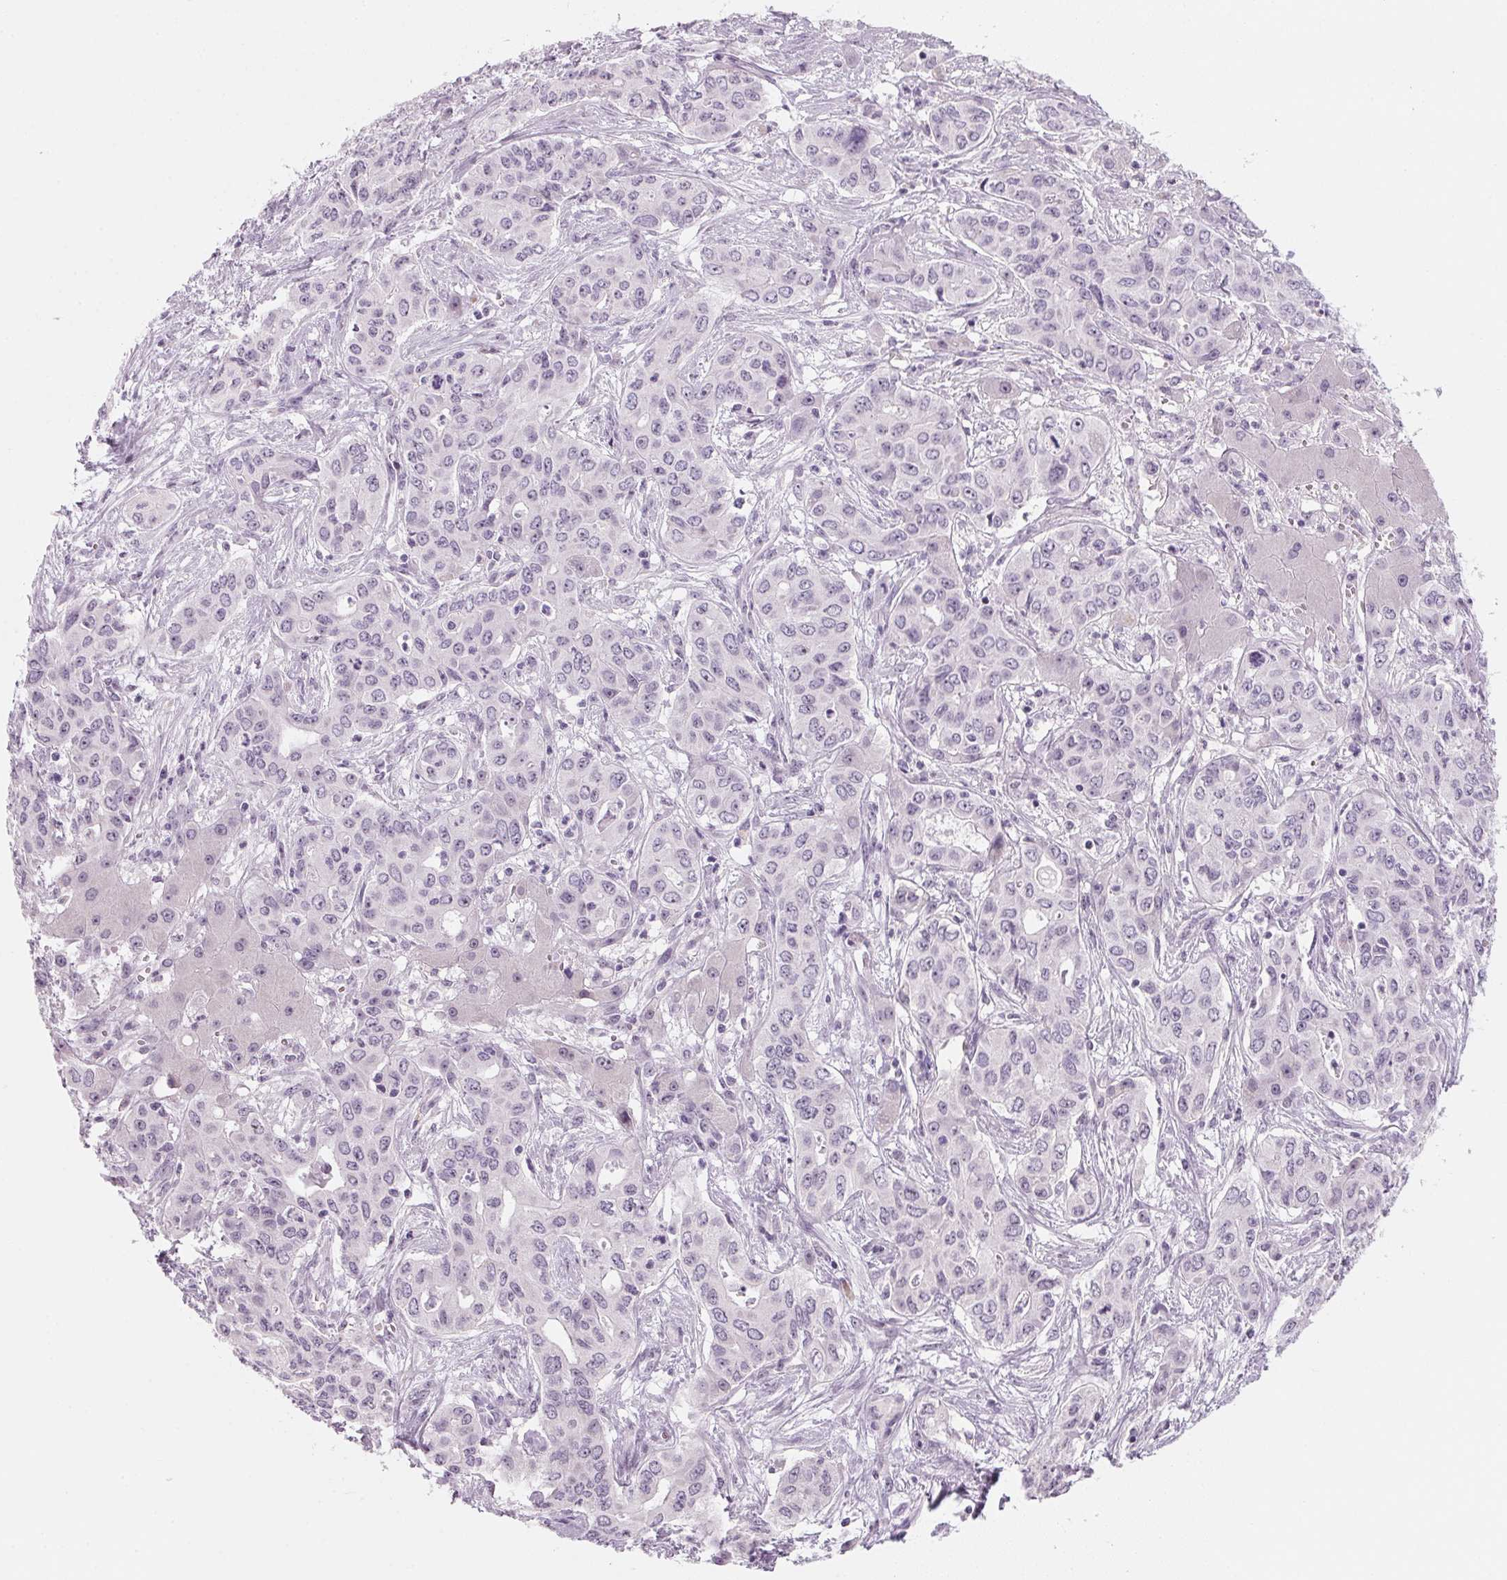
{"staining": {"intensity": "negative", "quantity": "none", "location": "none"}, "tissue": "liver cancer", "cell_type": "Tumor cells", "image_type": "cancer", "snomed": [{"axis": "morphology", "description": "Cholangiocarcinoma"}, {"axis": "topography", "description": "Liver"}], "caption": "The immunohistochemistry (IHC) histopathology image has no significant positivity in tumor cells of liver cholangiocarcinoma tissue. (Immunohistochemistry, brightfield microscopy, high magnification).", "gene": "DNTTIP2", "patient": {"sex": "female", "age": 65}}